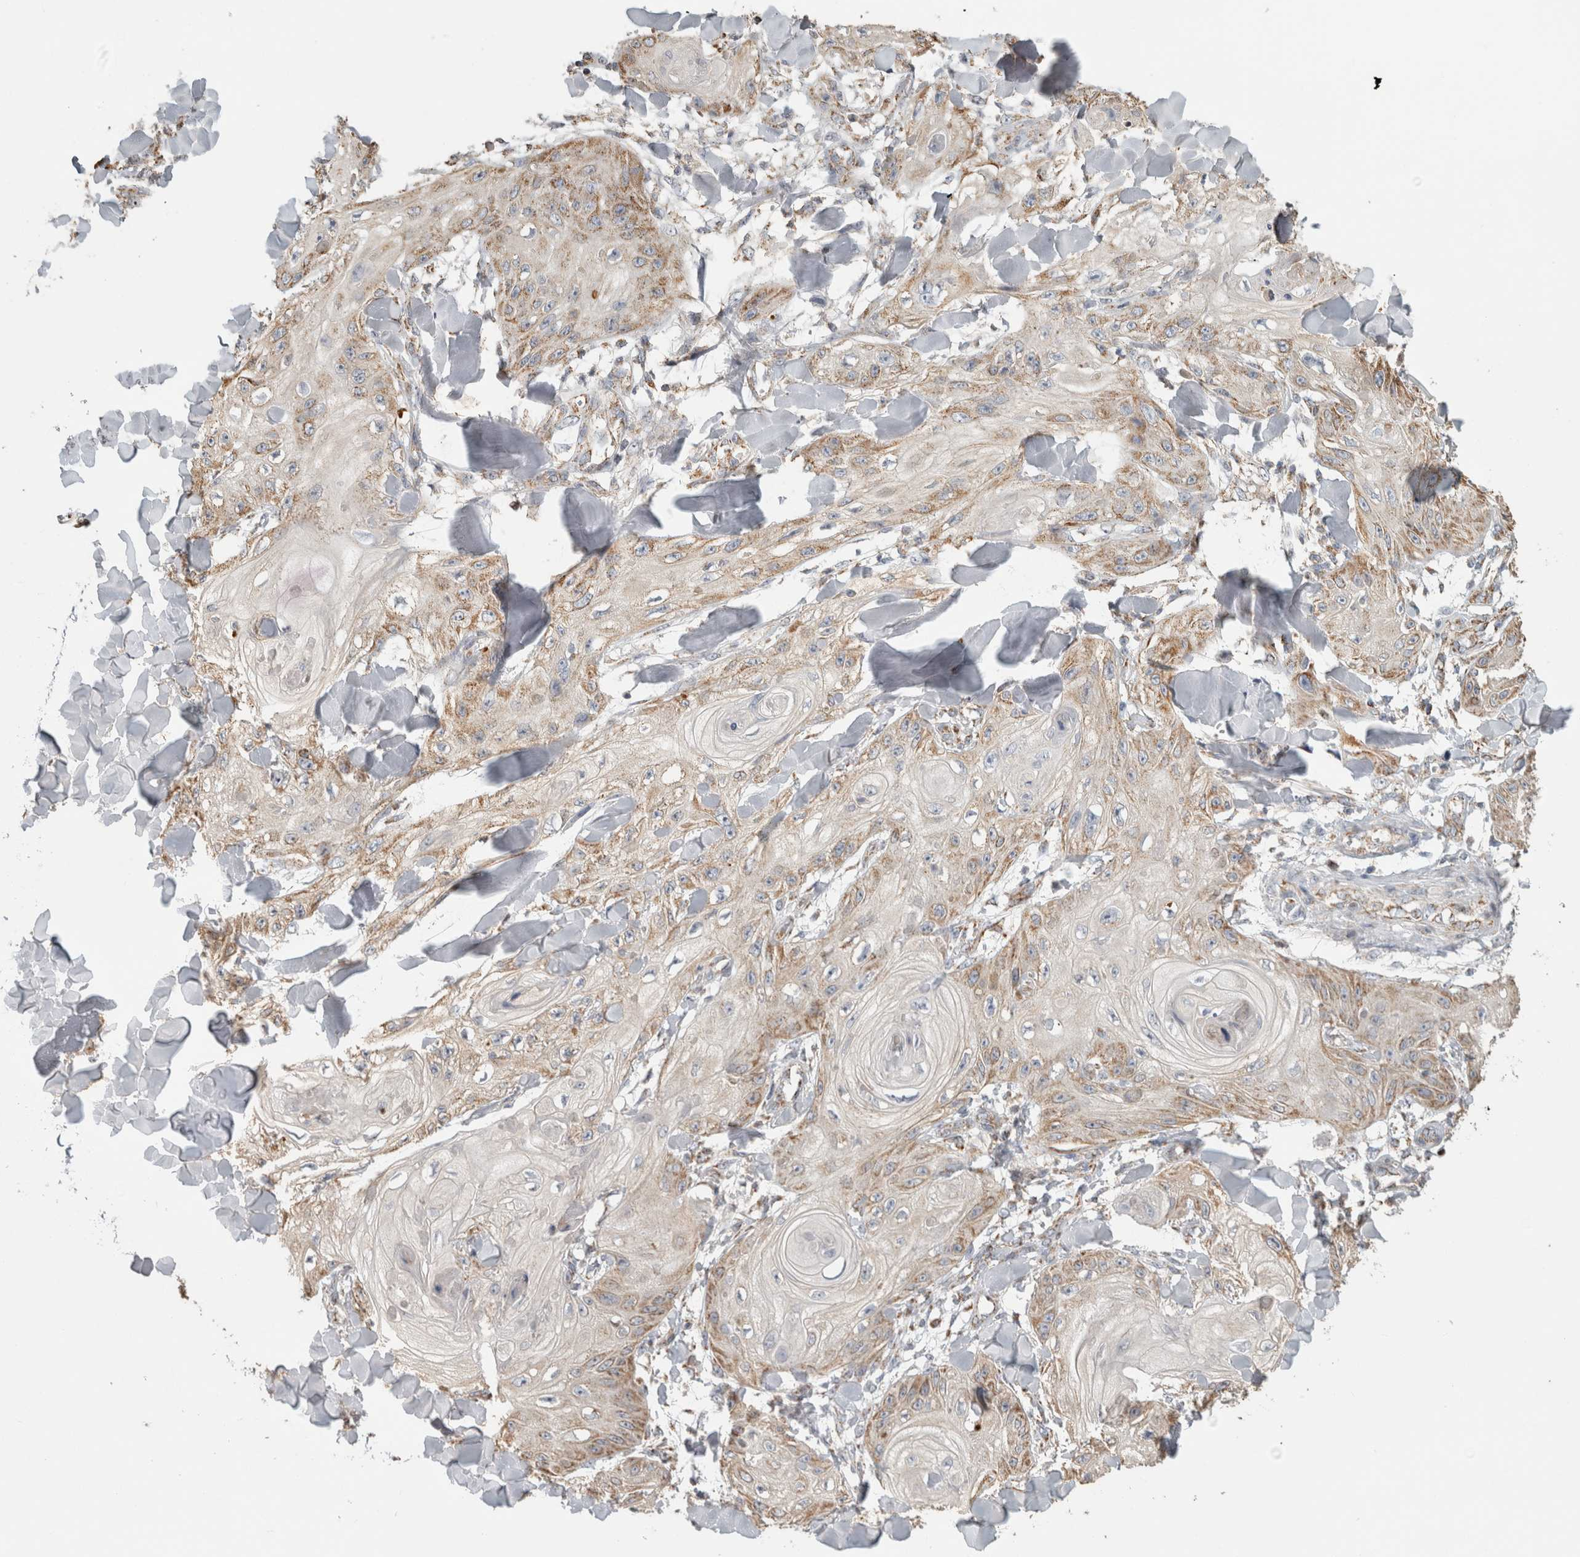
{"staining": {"intensity": "weak", "quantity": ">75%", "location": "cytoplasmic/membranous"}, "tissue": "skin cancer", "cell_type": "Tumor cells", "image_type": "cancer", "snomed": [{"axis": "morphology", "description": "Squamous cell carcinoma, NOS"}, {"axis": "topography", "description": "Skin"}], "caption": "A brown stain labels weak cytoplasmic/membranous expression of a protein in skin cancer (squamous cell carcinoma) tumor cells.", "gene": "ST8SIA1", "patient": {"sex": "male", "age": 74}}